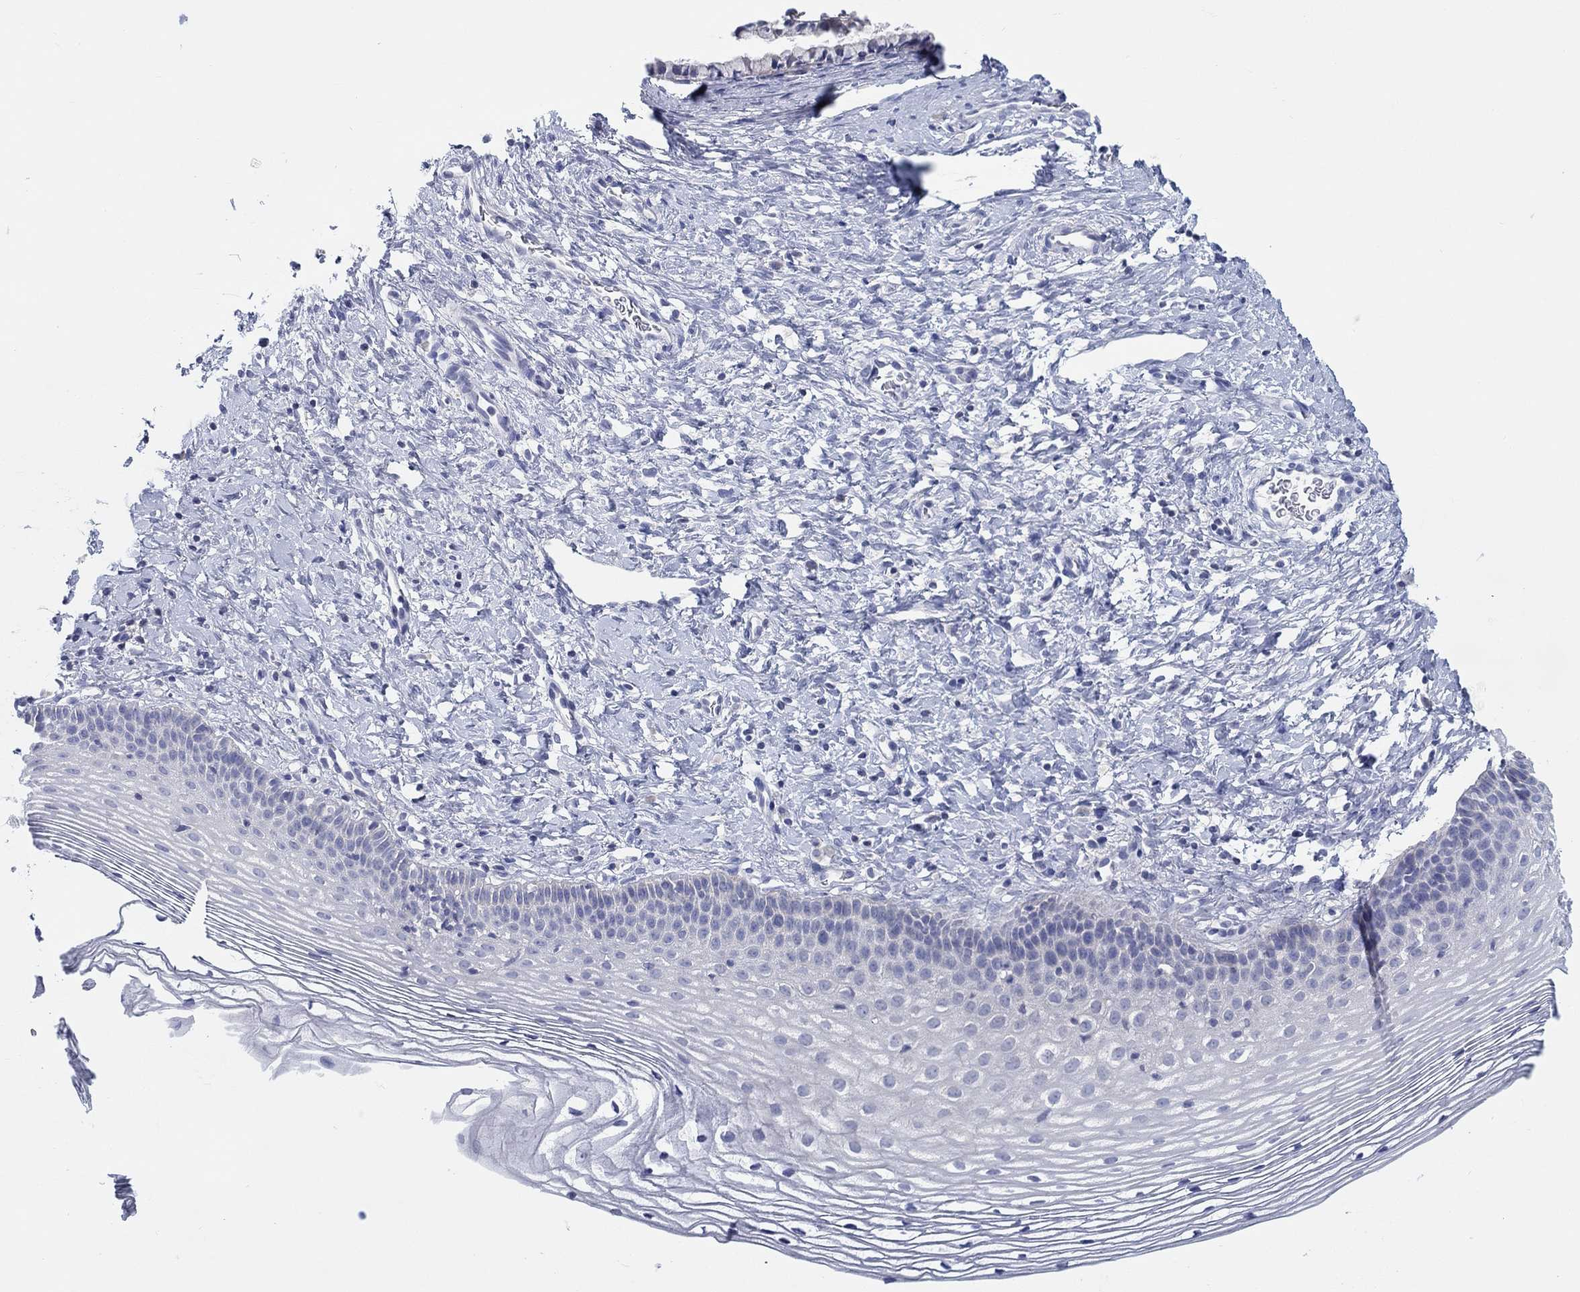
{"staining": {"intensity": "negative", "quantity": "none", "location": "none"}, "tissue": "cervix", "cell_type": "Glandular cells", "image_type": "normal", "snomed": [{"axis": "morphology", "description": "Normal tissue, NOS"}, {"axis": "topography", "description": "Cervix"}], "caption": "This is an IHC histopathology image of unremarkable human cervix. There is no expression in glandular cells.", "gene": "HAPLN4", "patient": {"sex": "female", "age": 39}}